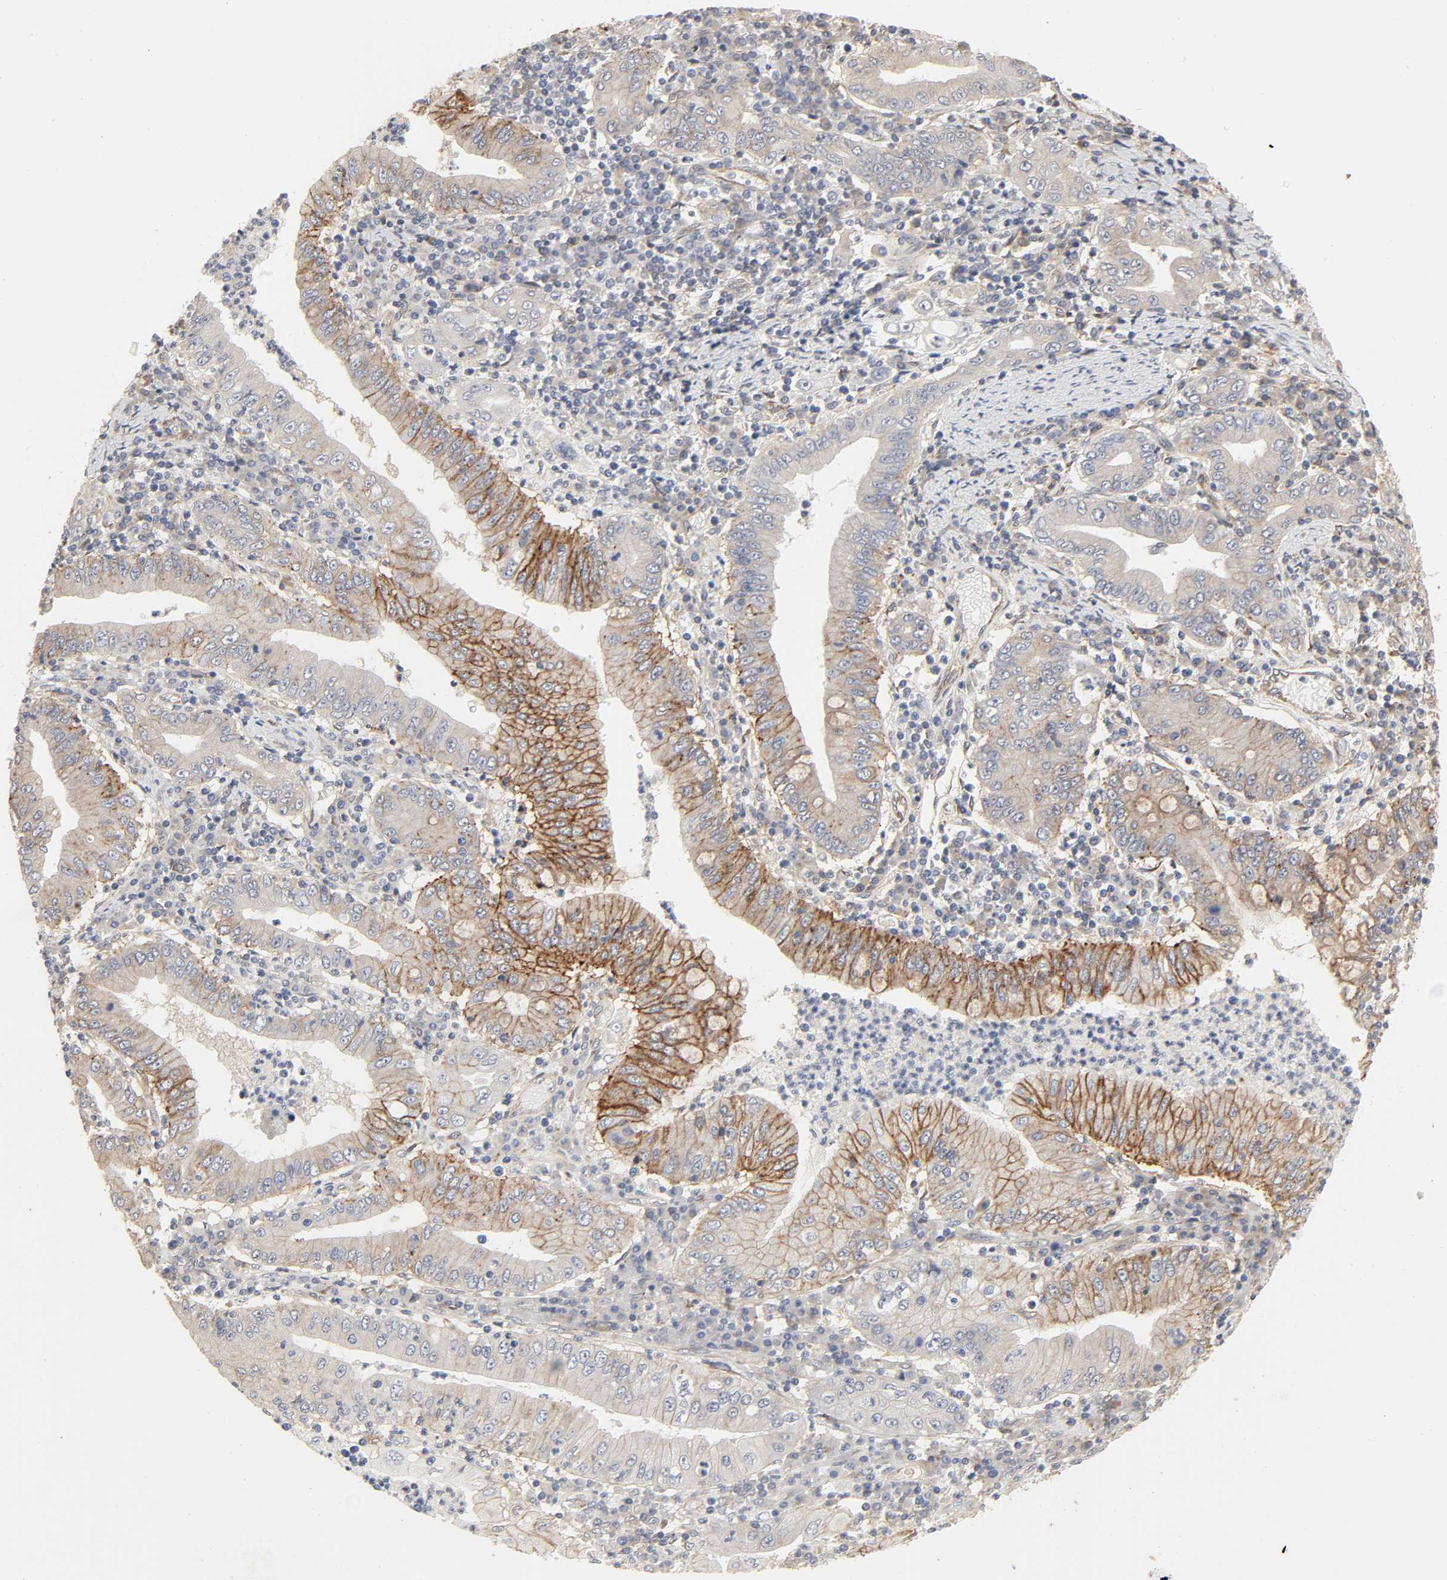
{"staining": {"intensity": "moderate", "quantity": "25%-75%", "location": "cytoplasmic/membranous"}, "tissue": "stomach cancer", "cell_type": "Tumor cells", "image_type": "cancer", "snomed": [{"axis": "morphology", "description": "Normal tissue, NOS"}, {"axis": "morphology", "description": "Adenocarcinoma, NOS"}, {"axis": "topography", "description": "Esophagus"}, {"axis": "topography", "description": "Stomach, upper"}, {"axis": "topography", "description": "Peripheral nerve tissue"}], "caption": "An immunohistochemistry (IHC) image of tumor tissue is shown. Protein staining in brown labels moderate cytoplasmic/membranous positivity in adenocarcinoma (stomach) within tumor cells.", "gene": "NDRG2", "patient": {"sex": "male", "age": 62}}